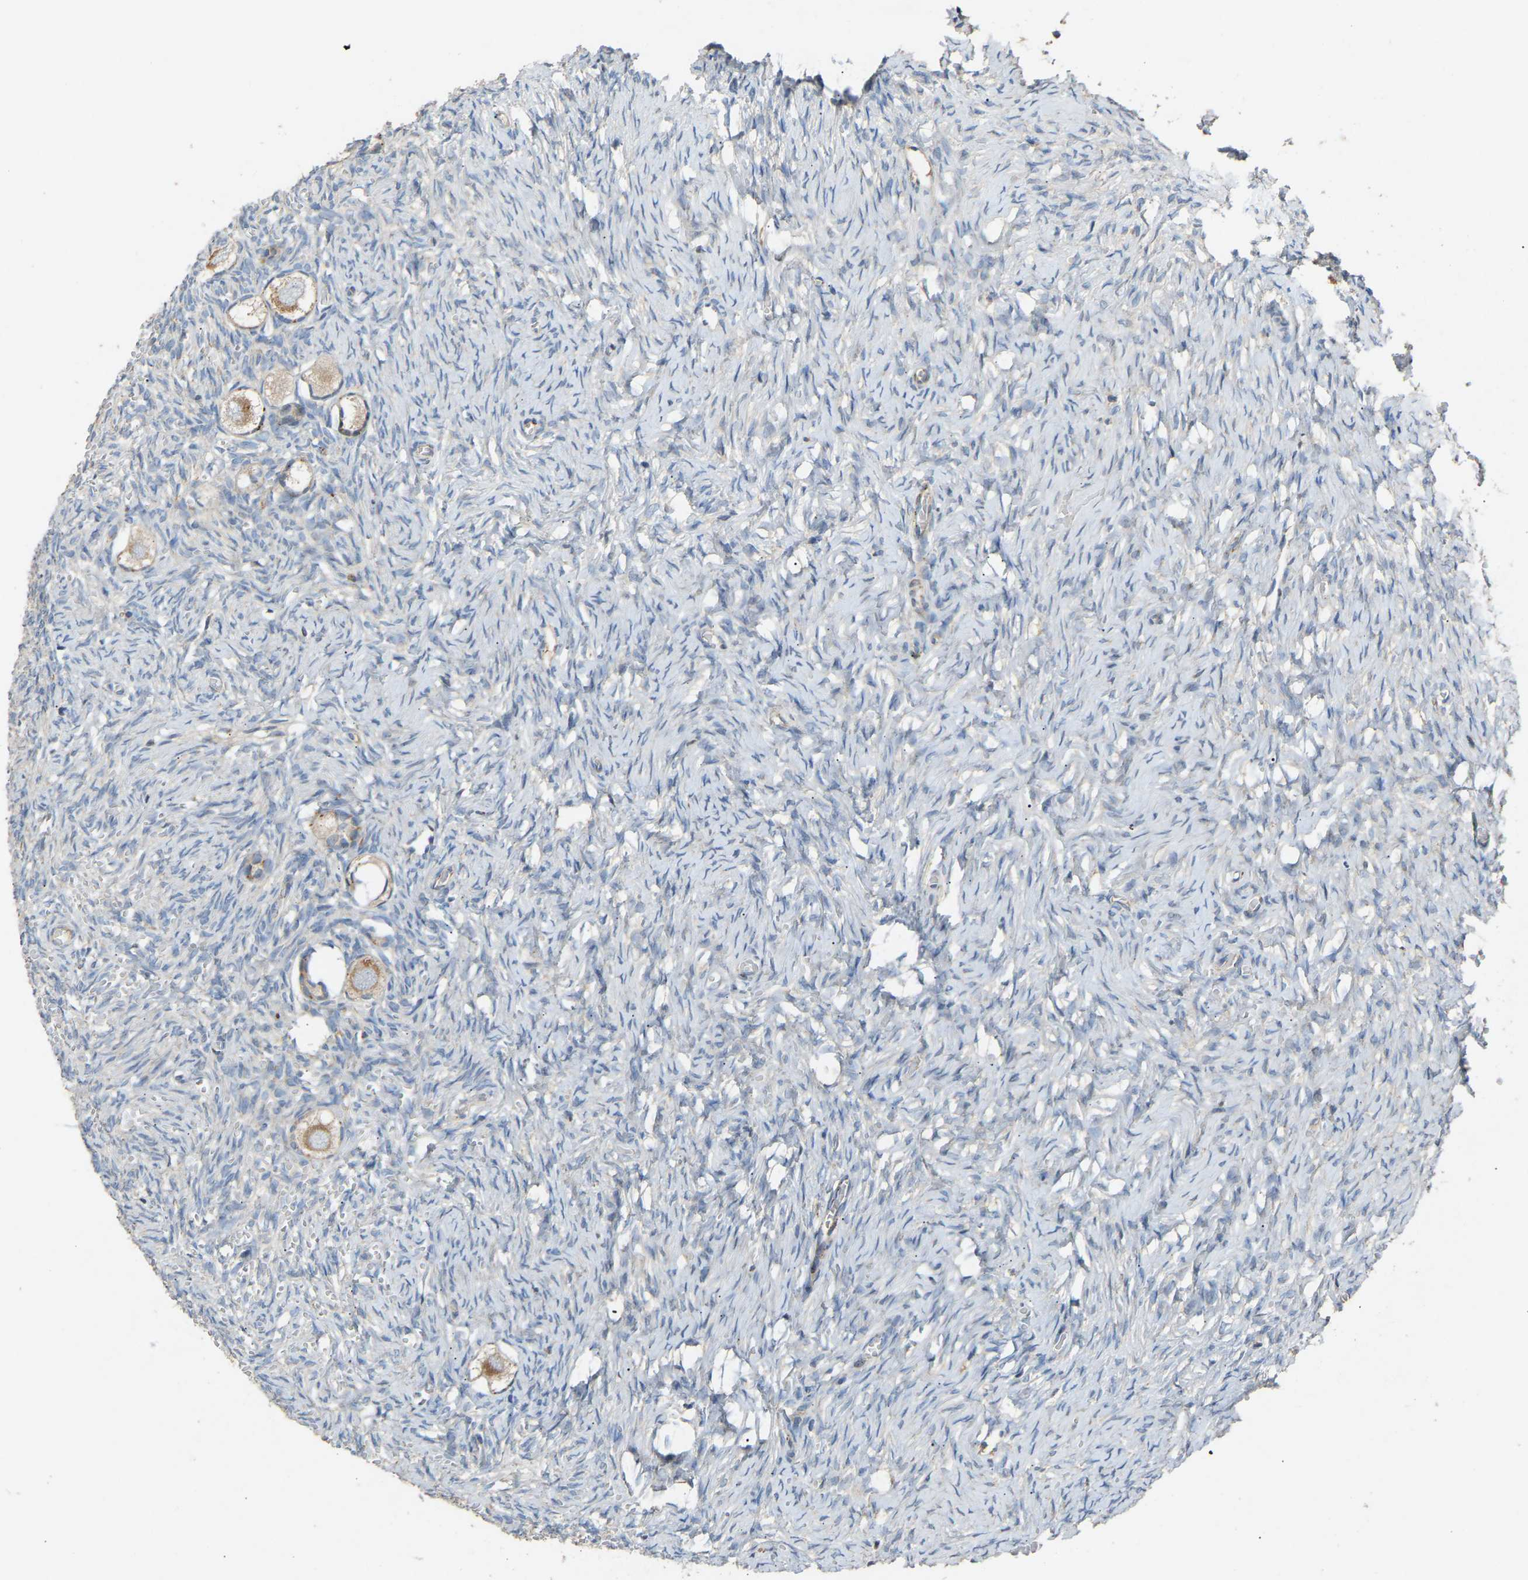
{"staining": {"intensity": "weak", "quantity": ">75%", "location": "cytoplasmic/membranous"}, "tissue": "ovary", "cell_type": "Follicle cells", "image_type": "normal", "snomed": [{"axis": "morphology", "description": "Normal tissue, NOS"}, {"axis": "topography", "description": "Ovary"}], "caption": "Normal ovary was stained to show a protein in brown. There is low levels of weak cytoplasmic/membranous expression in approximately >75% of follicle cells.", "gene": "RGP1", "patient": {"sex": "female", "age": 27}}